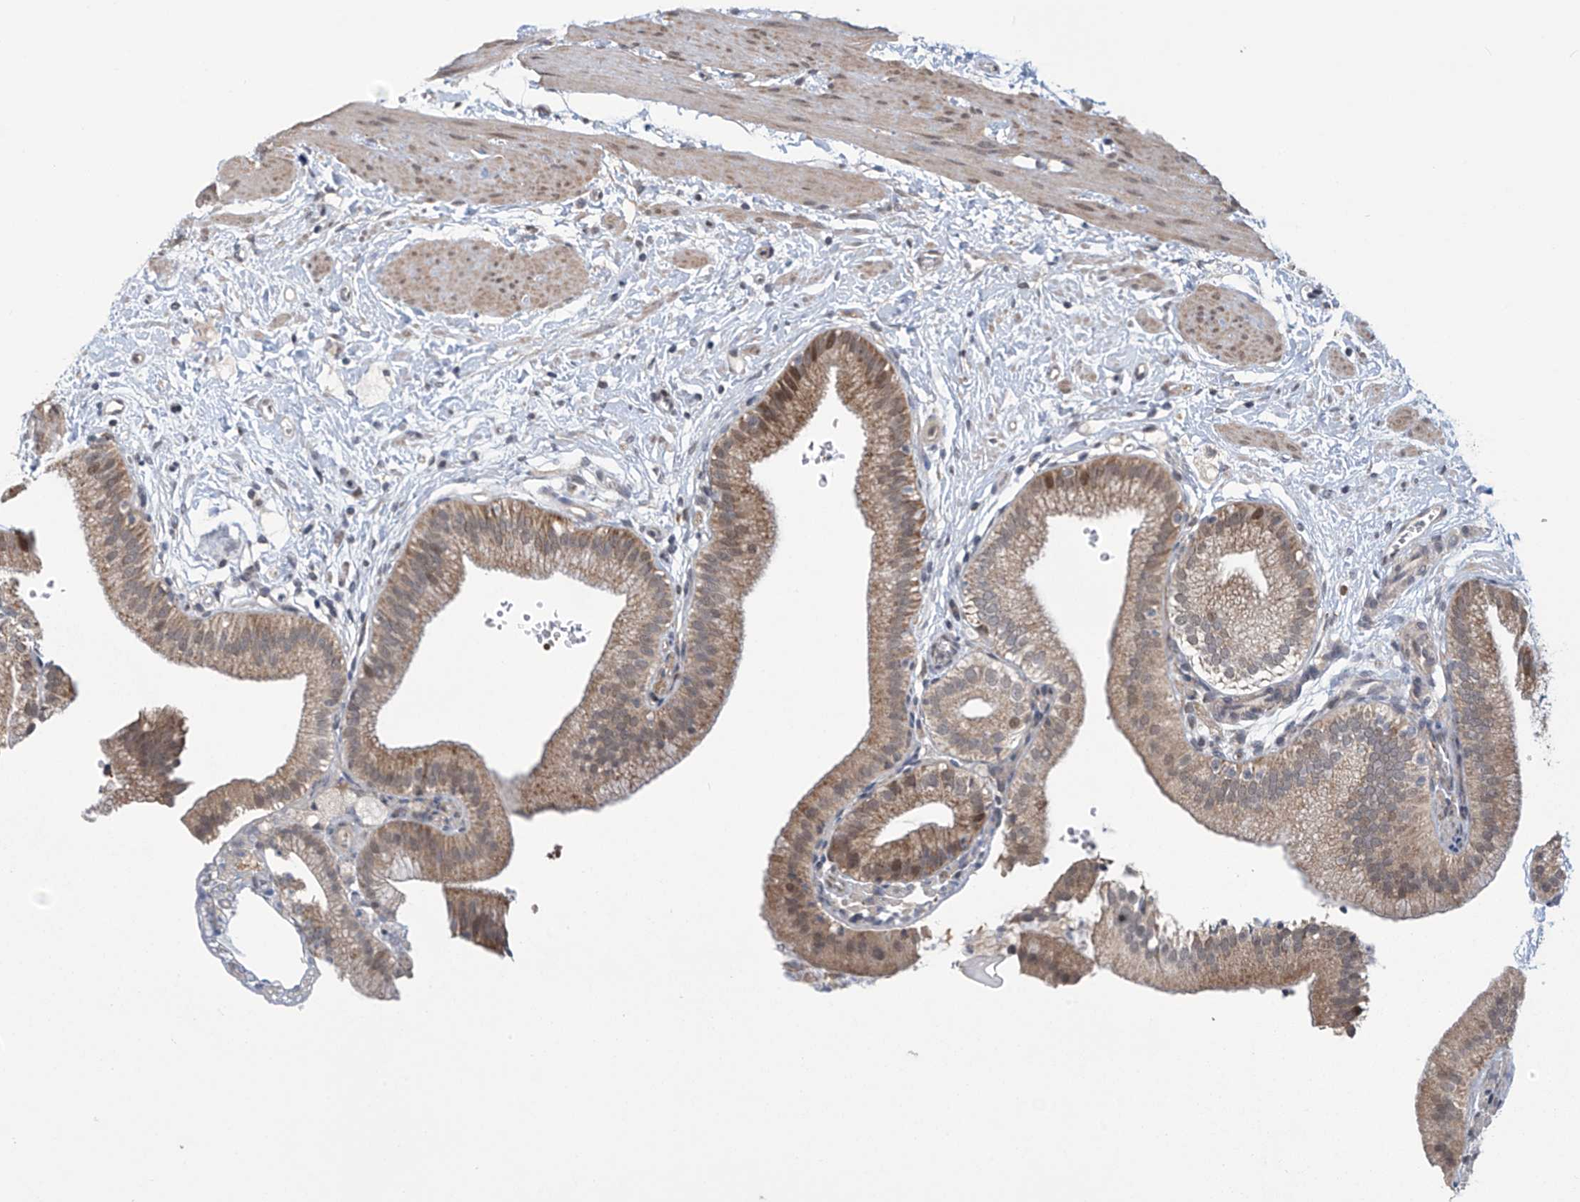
{"staining": {"intensity": "moderate", "quantity": ">75%", "location": "cytoplasmic/membranous,nuclear"}, "tissue": "gallbladder", "cell_type": "Glandular cells", "image_type": "normal", "snomed": [{"axis": "morphology", "description": "Normal tissue, NOS"}, {"axis": "topography", "description": "Gallbladder"}], "caption": "Immunohistochemistry (IHC) photomicrograph of unremarkable gallbladder: human gallbladder stained using immunohistochemistry exhibits medium levels of moderate protein expression localized specifically in the cytoplasmic/membranous,nuclear of glandular cells, appearing as a cytoplasmic/membranous,nuclear brown color.", "gene": "ABHD13", "patient": {"sex": "male", "age": 55}}